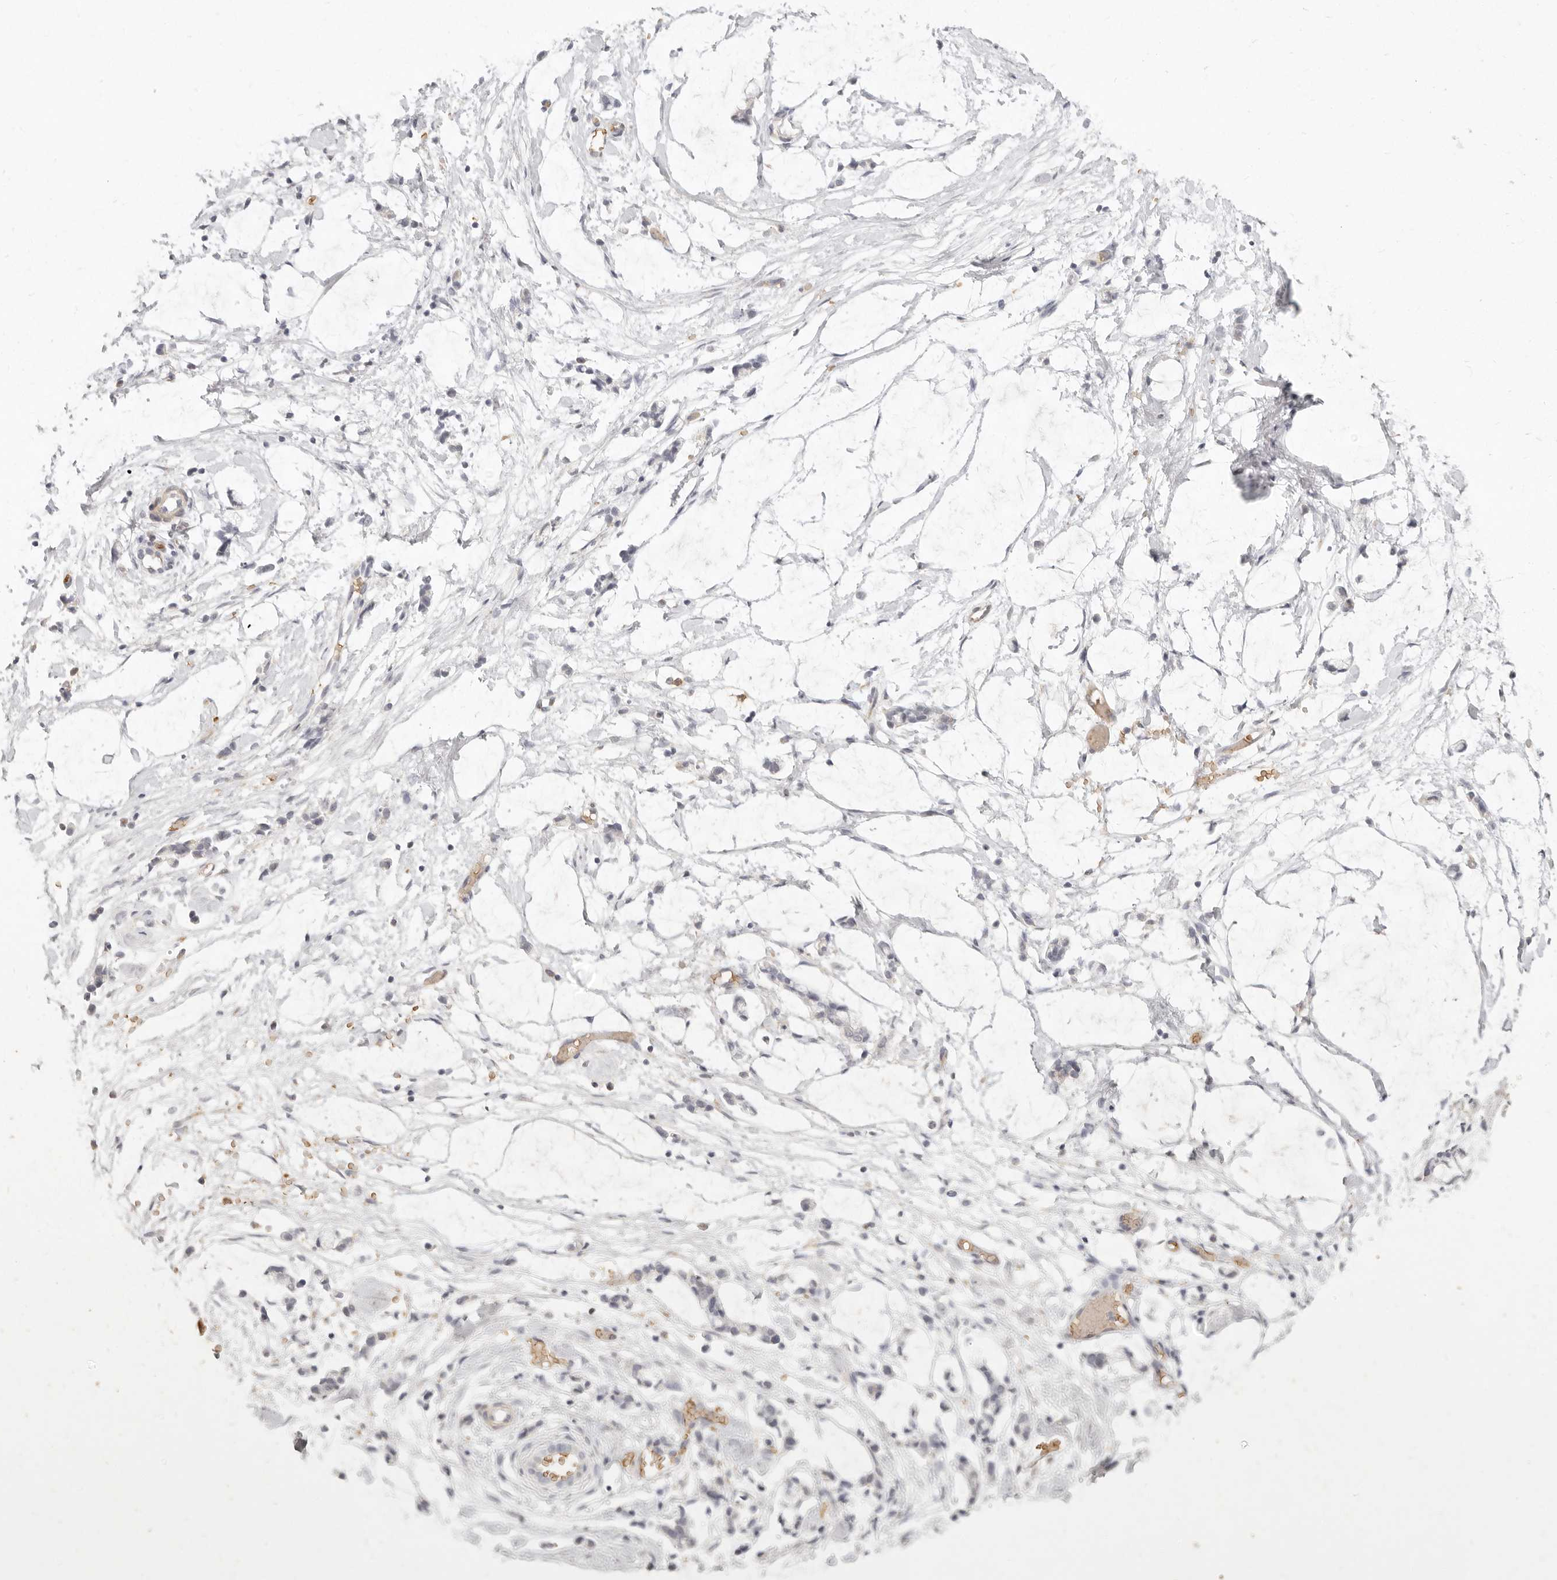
{"staining": {"intensity": "negative", "quantity": "none", "location": "none"}, "tissue": "adipose tissue", "cell_type": "Adipocytes", "image_type": "normal", "snomed": [{"axis": "morphology", "description": "Normal tissue, NOS"}, {"axis": "morphology", "description": "Adenocarcinoma, NOS"}, {"axis": "topography", "description": "Smooth muscle"}, {"axis": "topography", "description": "Colon"}], "caption": "This image is of benign adipose tissue stained with IHC to label a protein in brown with the nuclei are counter-stained blue. There is no positivity in adipocytes.", "gene": "NIBAN1", "patient": {"sex": "male", "age": 14}}